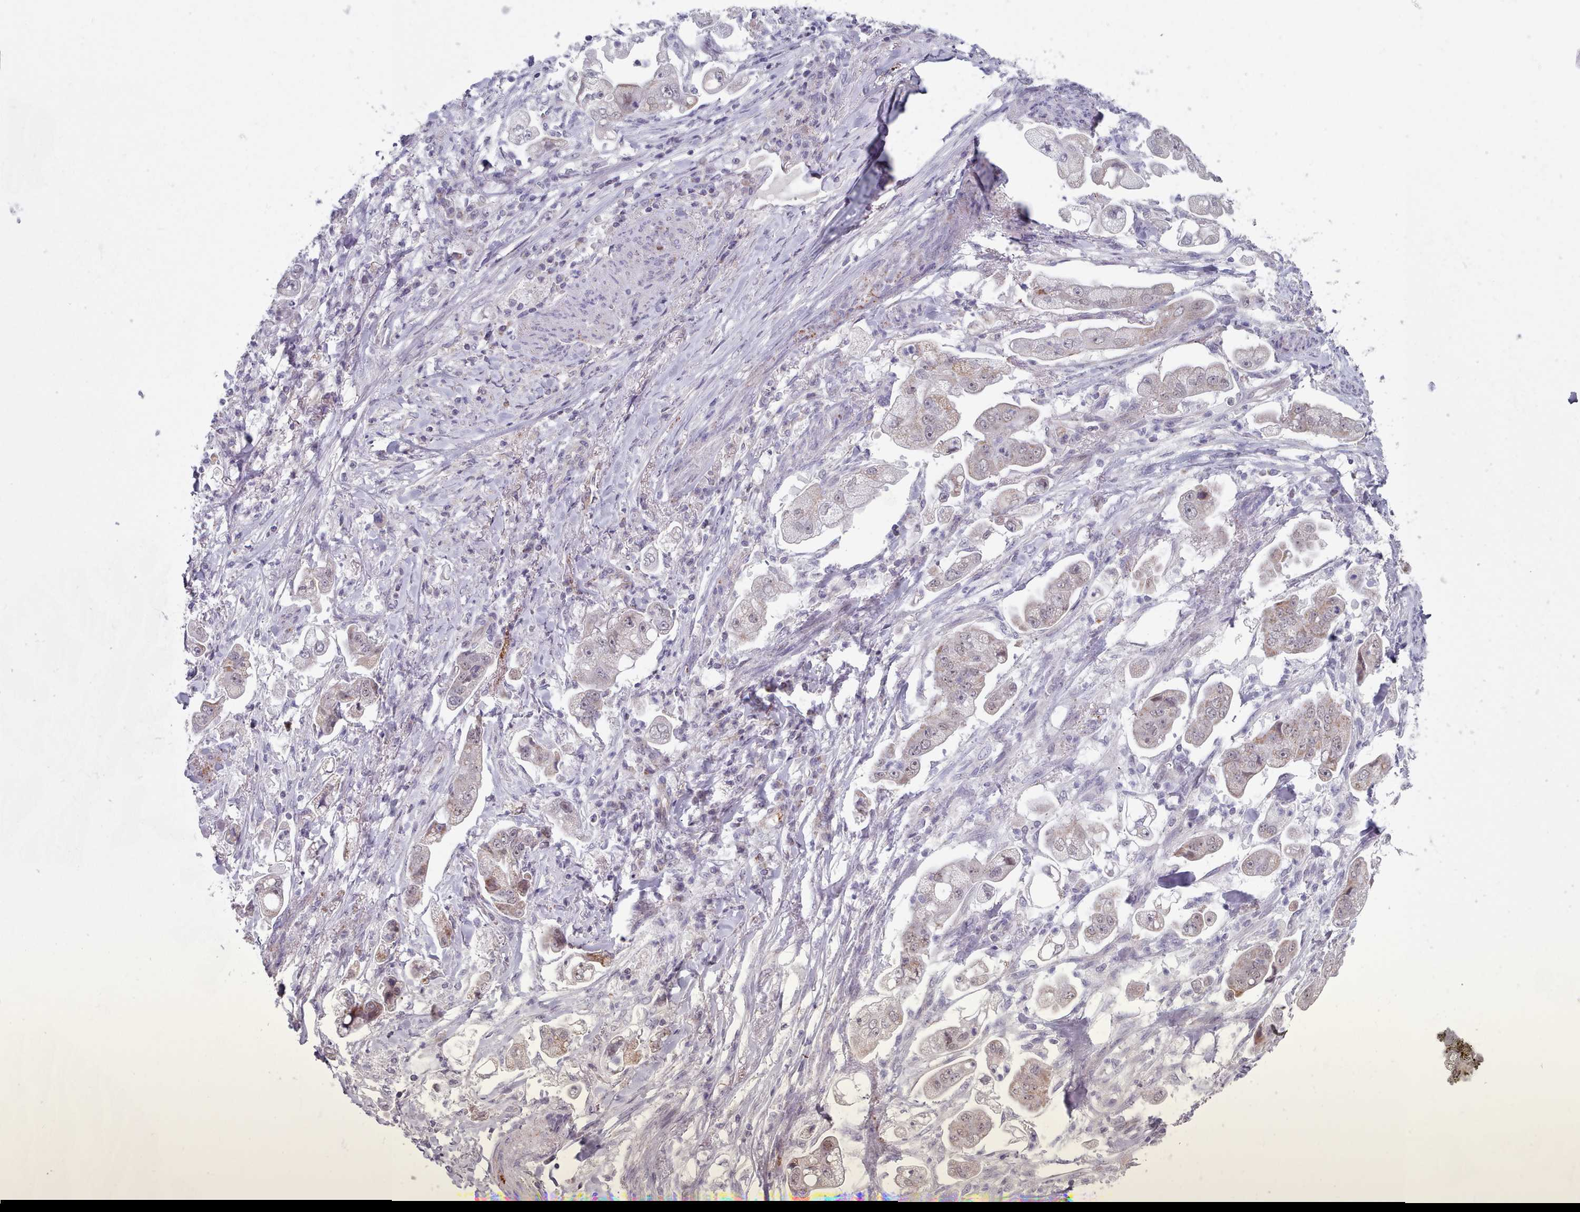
{"staining": {"intensity": "weak", "quantity": "<25%", "location": "cytoplasmic/membranous,nuclear"}, "tissue": "stomach cancer", "cell_type": "Tumor cells", "image_type": "cancer", "snomed": [{"axis": "morphology", "description": "Adenocarcinoma, NOS"}, {"axis": "topography", "description": "Stomach"}], "caption": "This is an IHC photomicrograph of human stomach adenocarcinoma. There is no expression in tumor cells.", "gene": "TRARG1", "patient": {"sex": "male", "age": 62}}